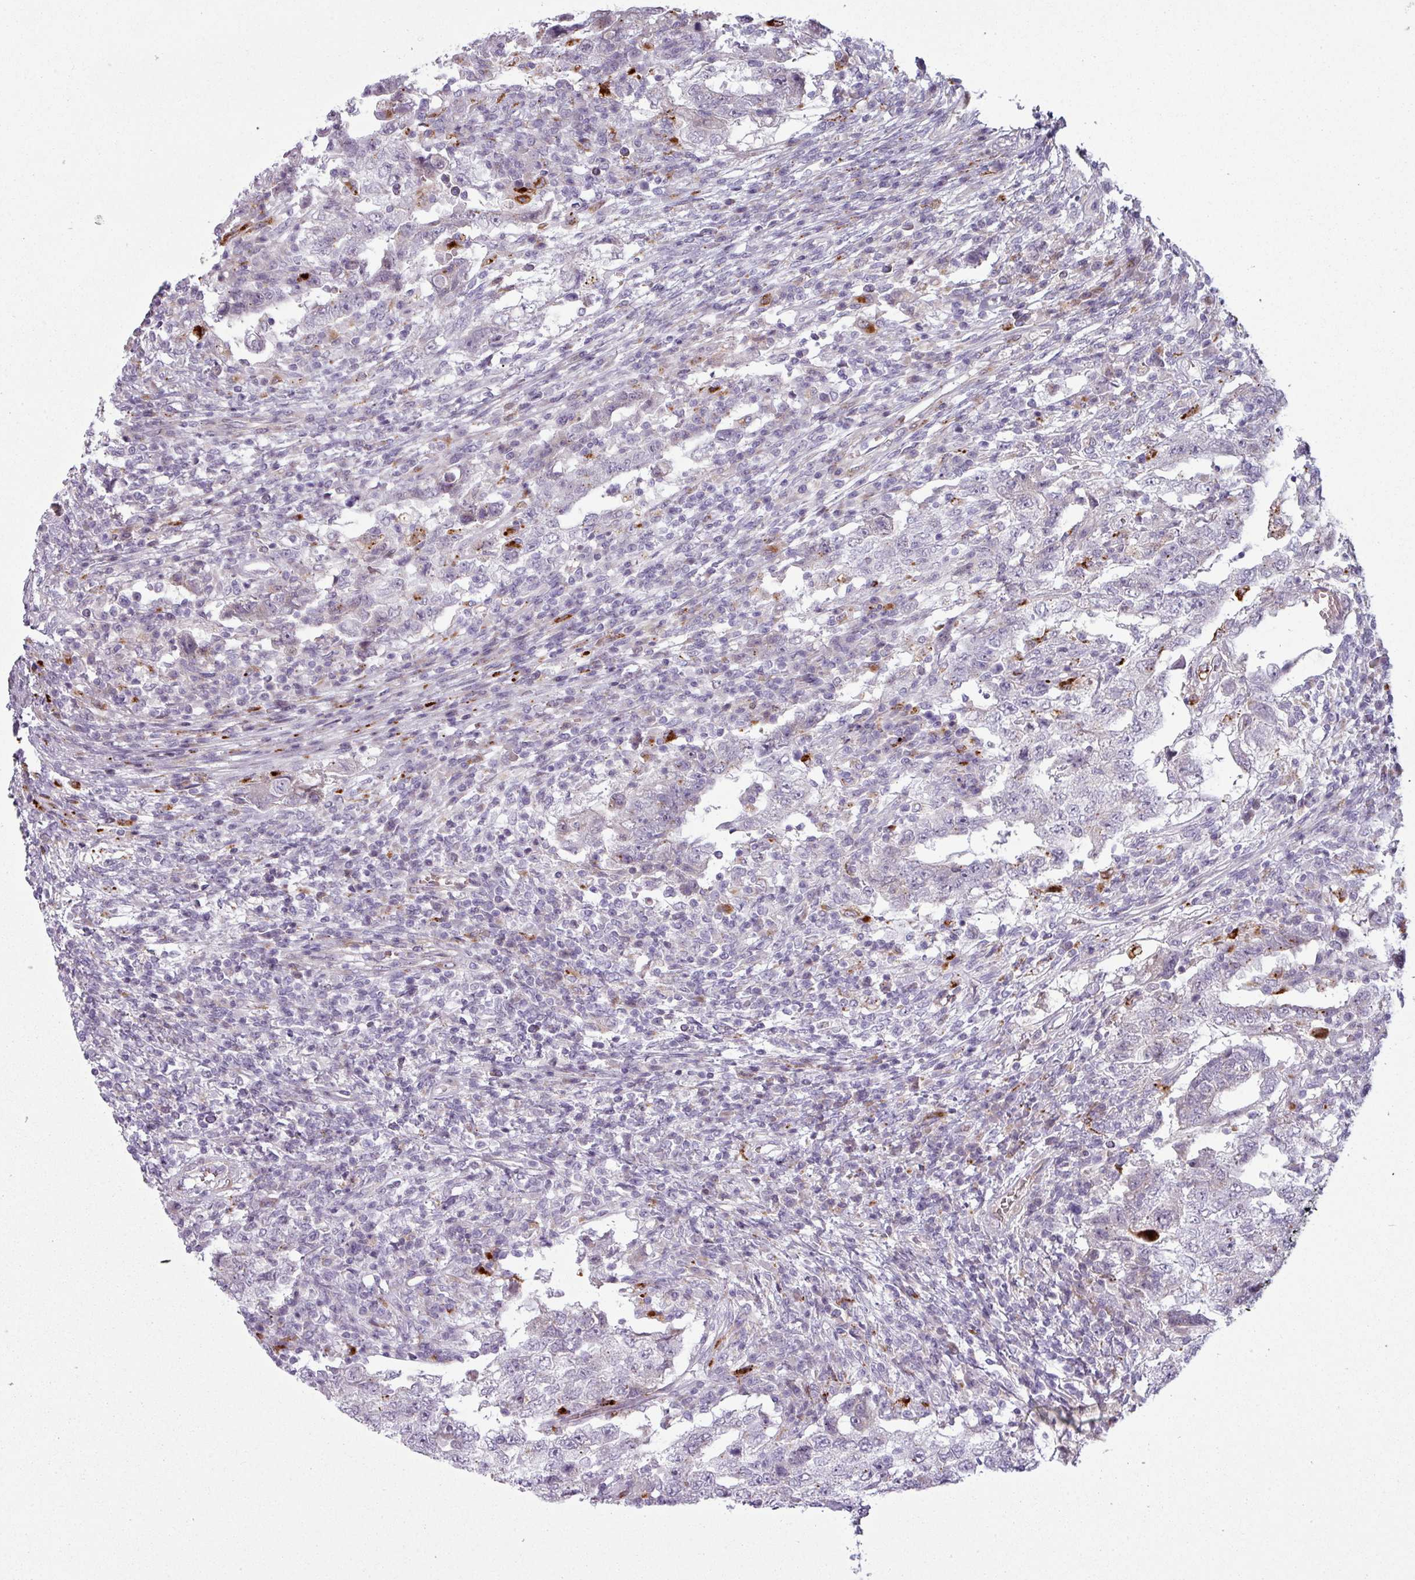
{"staining": {"intensity": "negative", "quantity": "none", "location": "none"}, "tissue": "testis cancer", "cell_type": "Tumor cells", "image_type": "cancer", "snomed": [{"axis": "morphology", "description": "Carcinoma, Embryonal, NOS"}, {"axis": "topography", "description": "Testis"}], "caption": "The histopathology image shows no significant staining in tumor cells of embryonal carcinoma (testis). (DAB (3,3'-diaminobenzidine) IHC, high magnification).", "gene": "MAP7D2", "patient": {"sex": "male", "age": 26}}